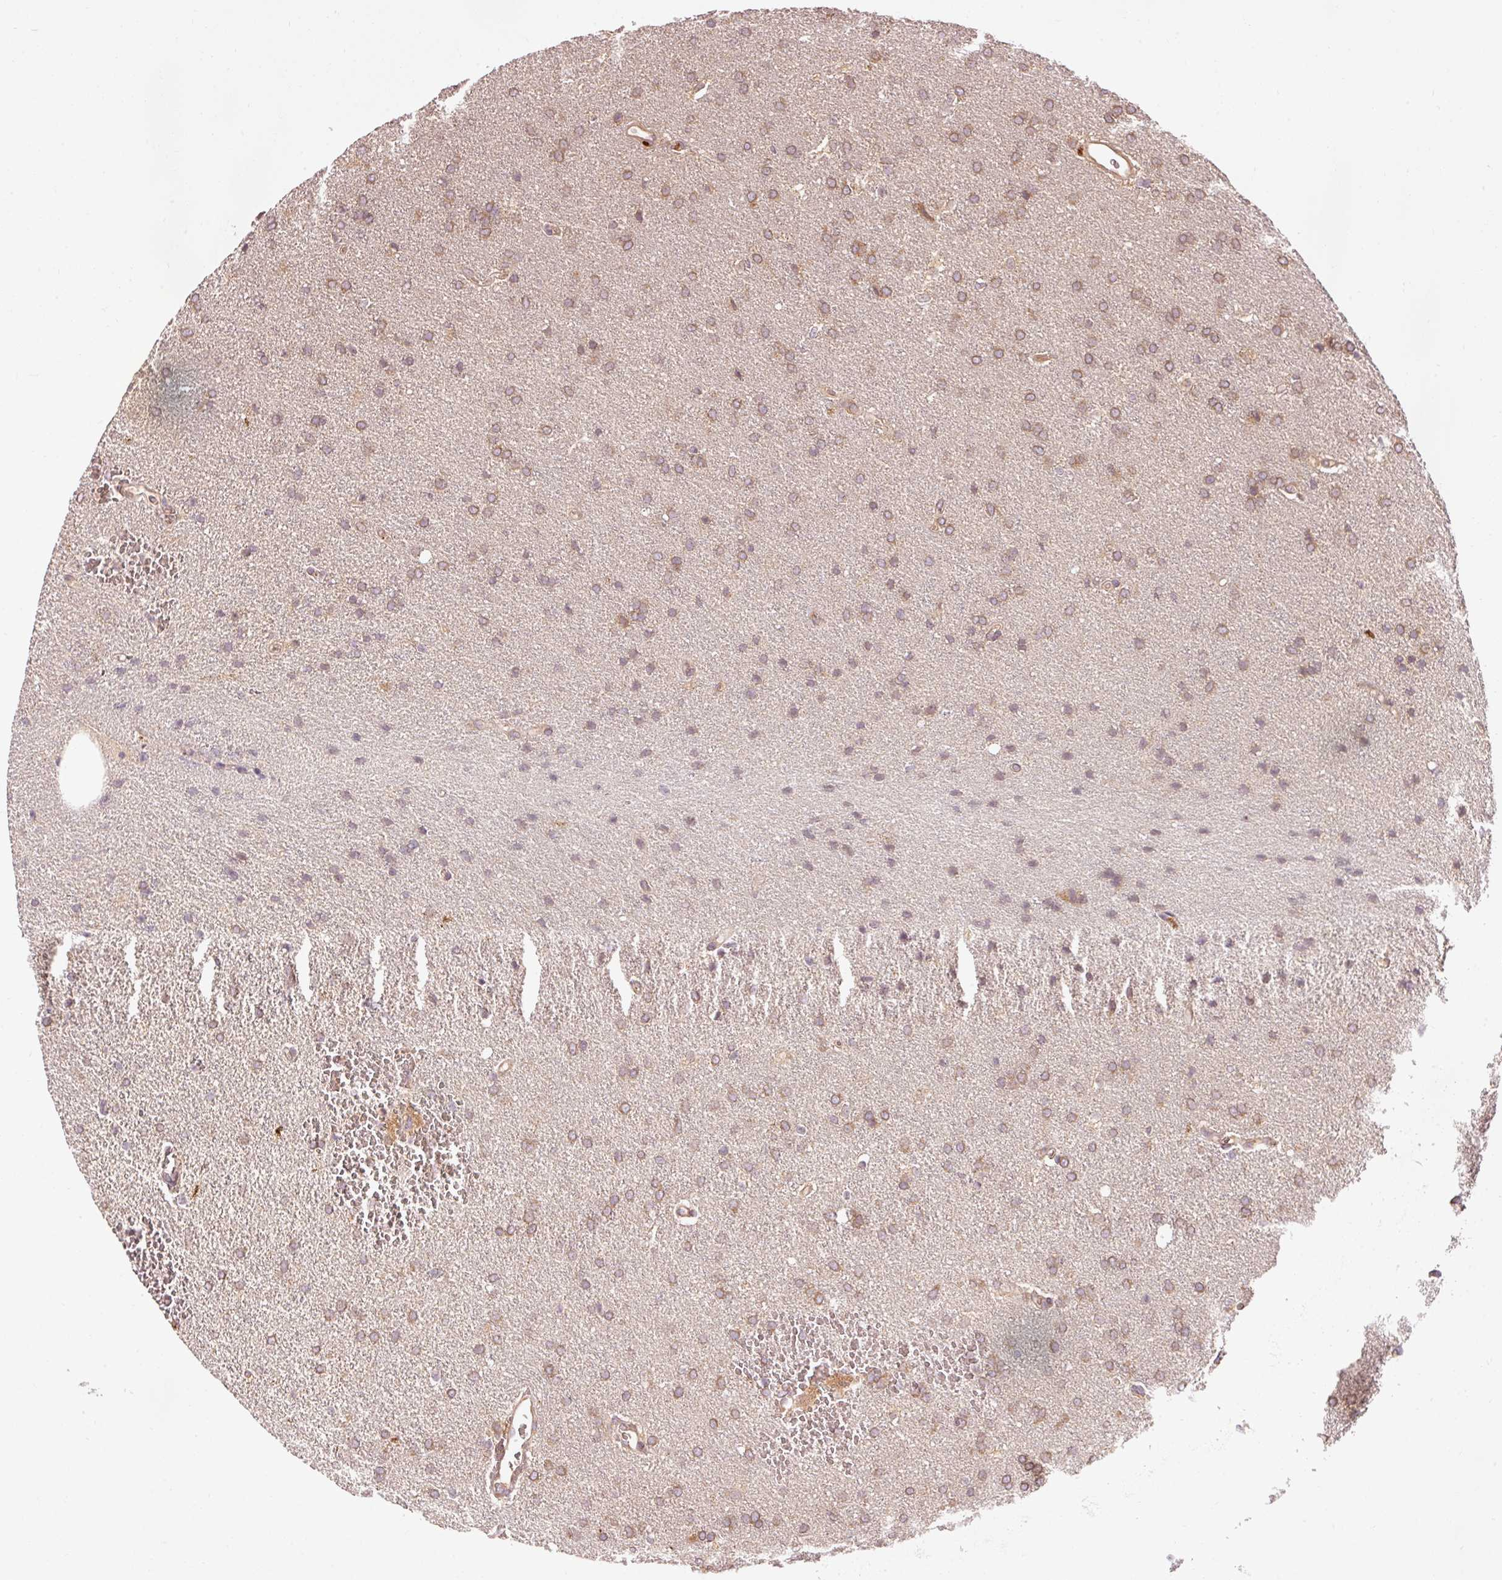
{"staining": {"intensity": "moderate", "quantity": ">75%", "location": "cytoplasmic/membranous"}, "tissue": "glioma", "cell_type": "Tumor cells", "image_type": "cancer", "snomed": [{"axis": "morphology", "description": "Glioma, malignant, Low grade"}, {"axis": "topography", "description": "Brain"}], "caption": "Immunohistochemistry (IHC) of human malignant glioma (low-grade) shows medium levels of moderate cytoplasmic/membranous staining in approximately >75% of tumor cells. (DAB IHC, brown staining for protein, blue staining for nuclei).", "gene": "PDAP1", "patient": {"sex": "female", "age": 34}}